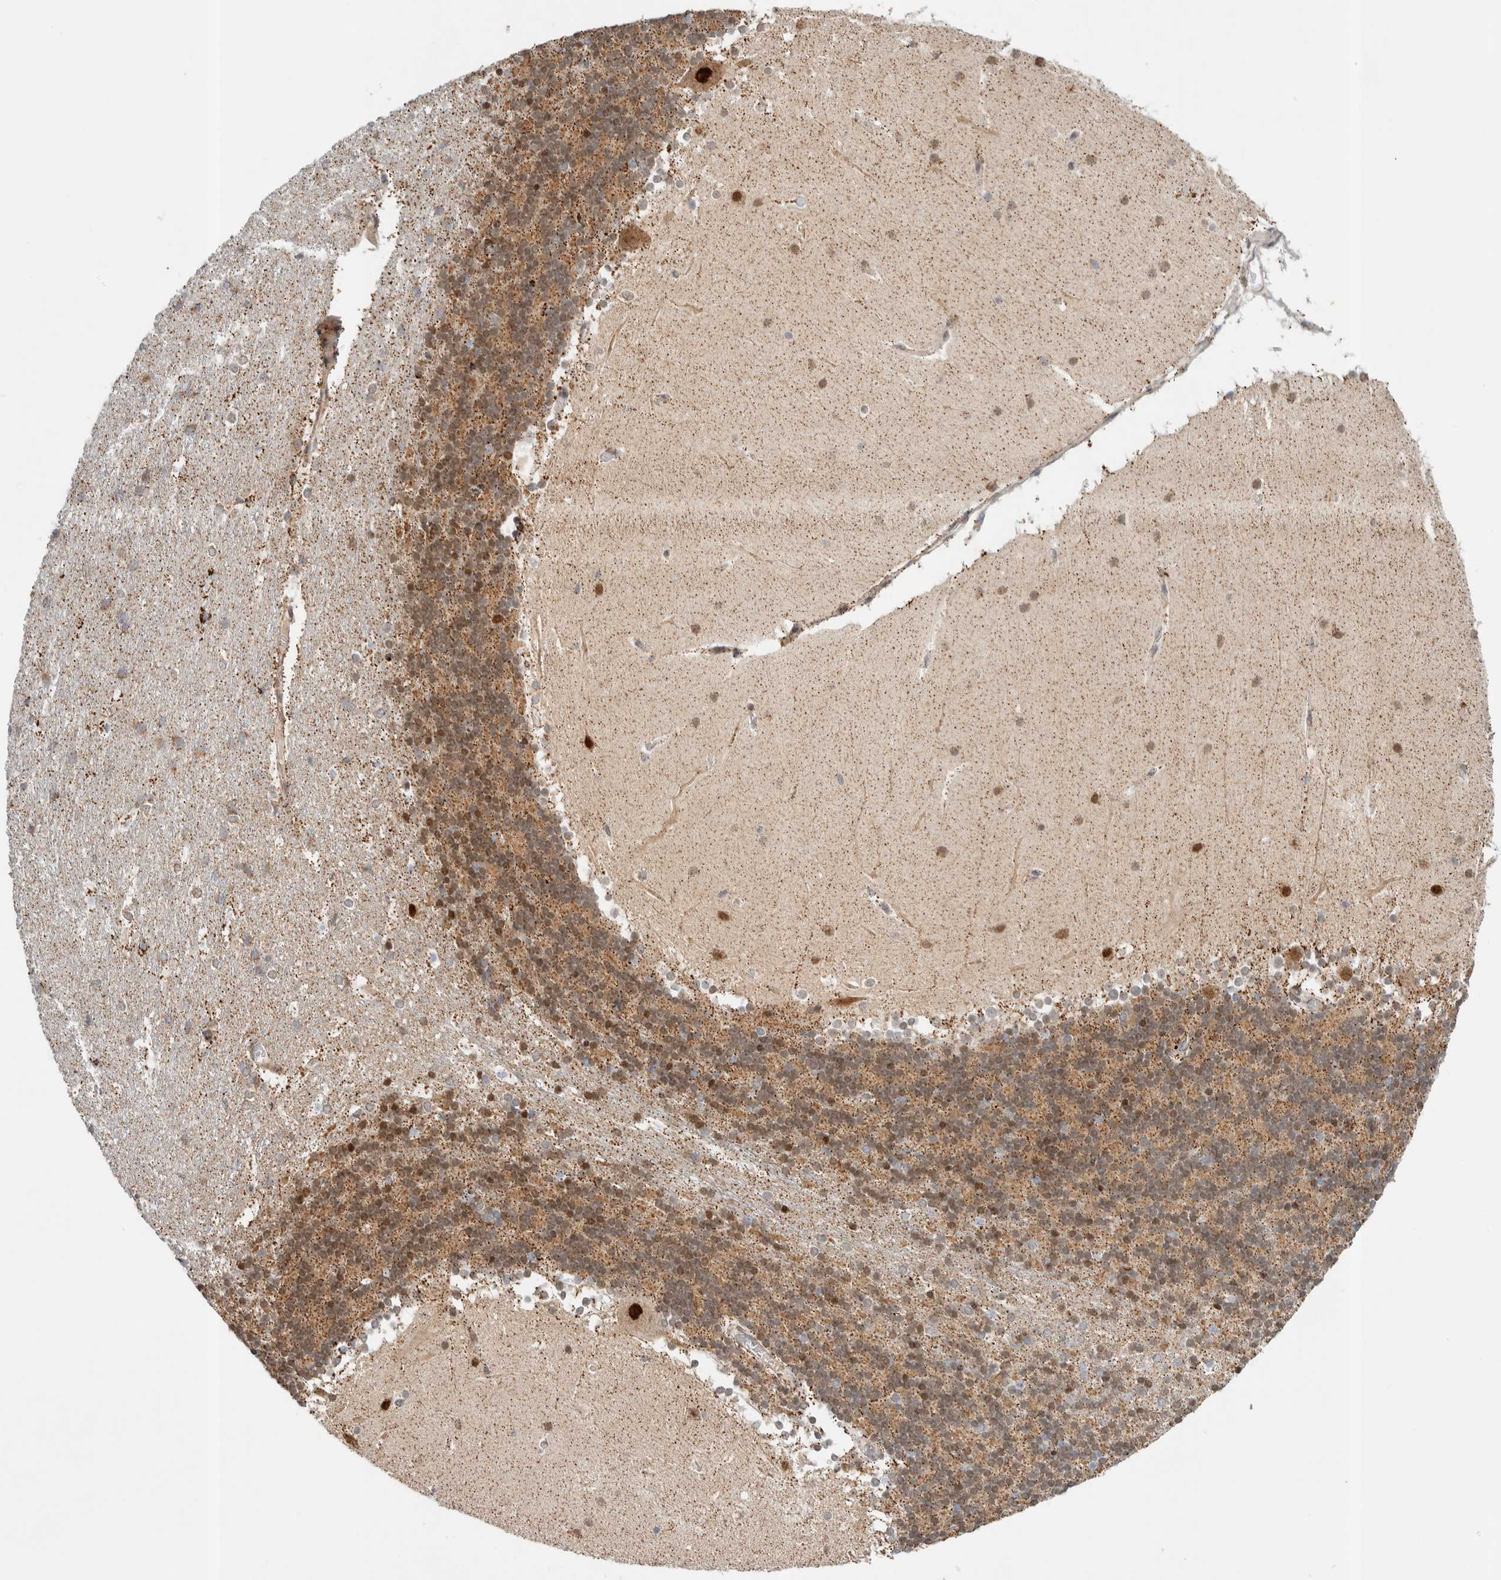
{"staining": {"intensity": "moderate", "quantity": ">75%", "location": "cytoplasmic/membranous"}, "tissue": "cerebellum", "cell_type": "Cells in granular layer", "image_type": "normal", "snomed": [{"axis": "morphology", "description": "Normal tissue, NOS"}, {"axis": "topography", "description": "Cerebellum"}], "caption": "Immunohistochemical staining of unremarkable cerebellum demonstrates medium levels of moderate cytoplasmic/membranous staining in about >75% of cells in granular layer.", "gene": "TSPAN32", "patient": {"sex": "female", "age": 19}}